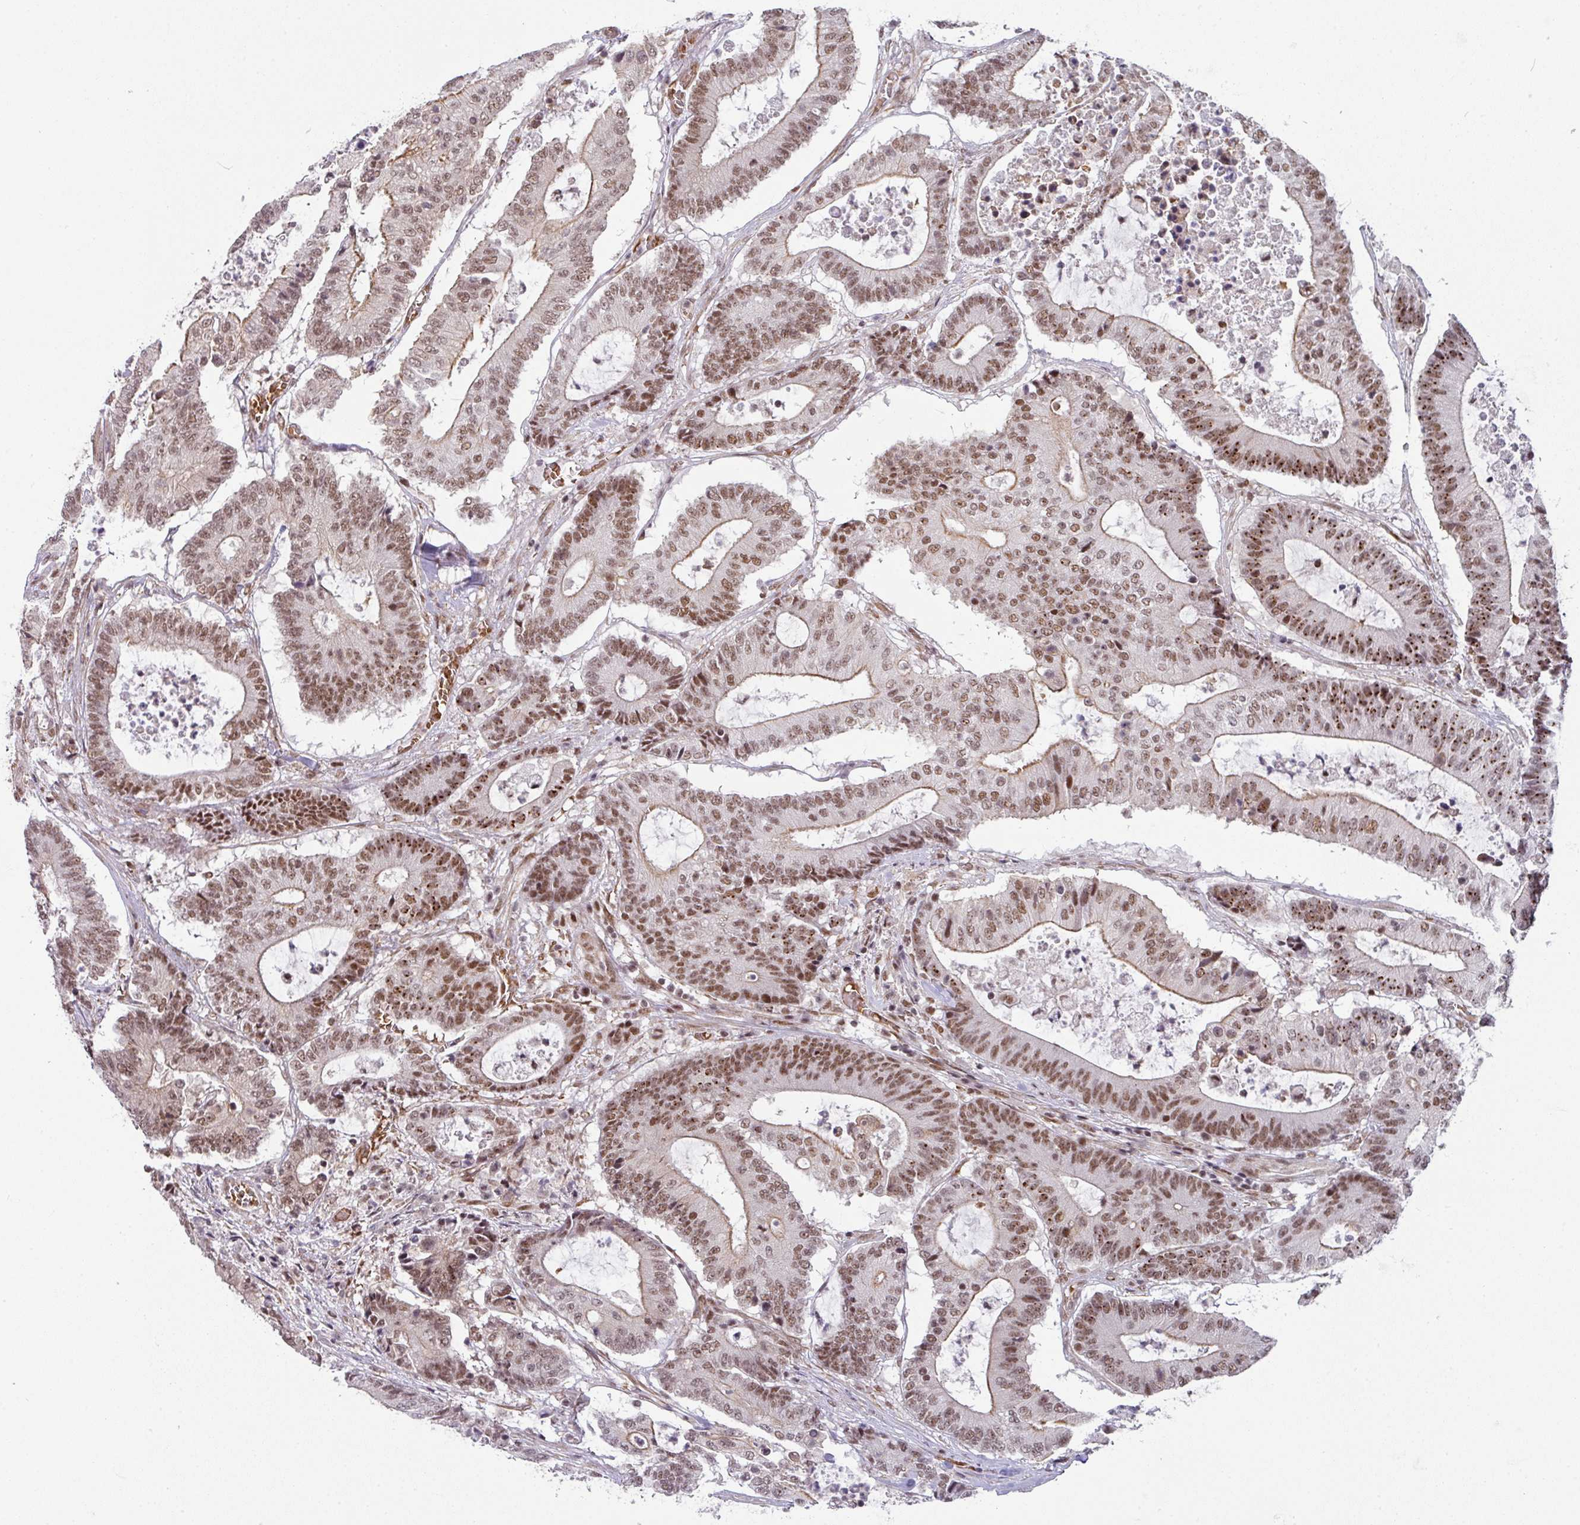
{"staining": {"intensity": "moderate", "quantity": ">75%", "location": "cytoplasmic/membranous,nuclear"}, "tissue": "colorectal cancer", "cell_type": "Tumor cells", "image_type": "cancer", "snomed": [{"axis": "morphology", "description": "Adenocarcinoma, NOS"}, {"axis": "topography", "description": "Colon"}], "caption": "Immunohistochemical staining of human adenocarcinoma (colorectal) exhibits medium levels of moderate cytoplasmic/membranous and nuclear positivity in approximately >75% of tumor cells.", "gene": "NCOA5", "patient": {"sex": "female", "age": 84}}